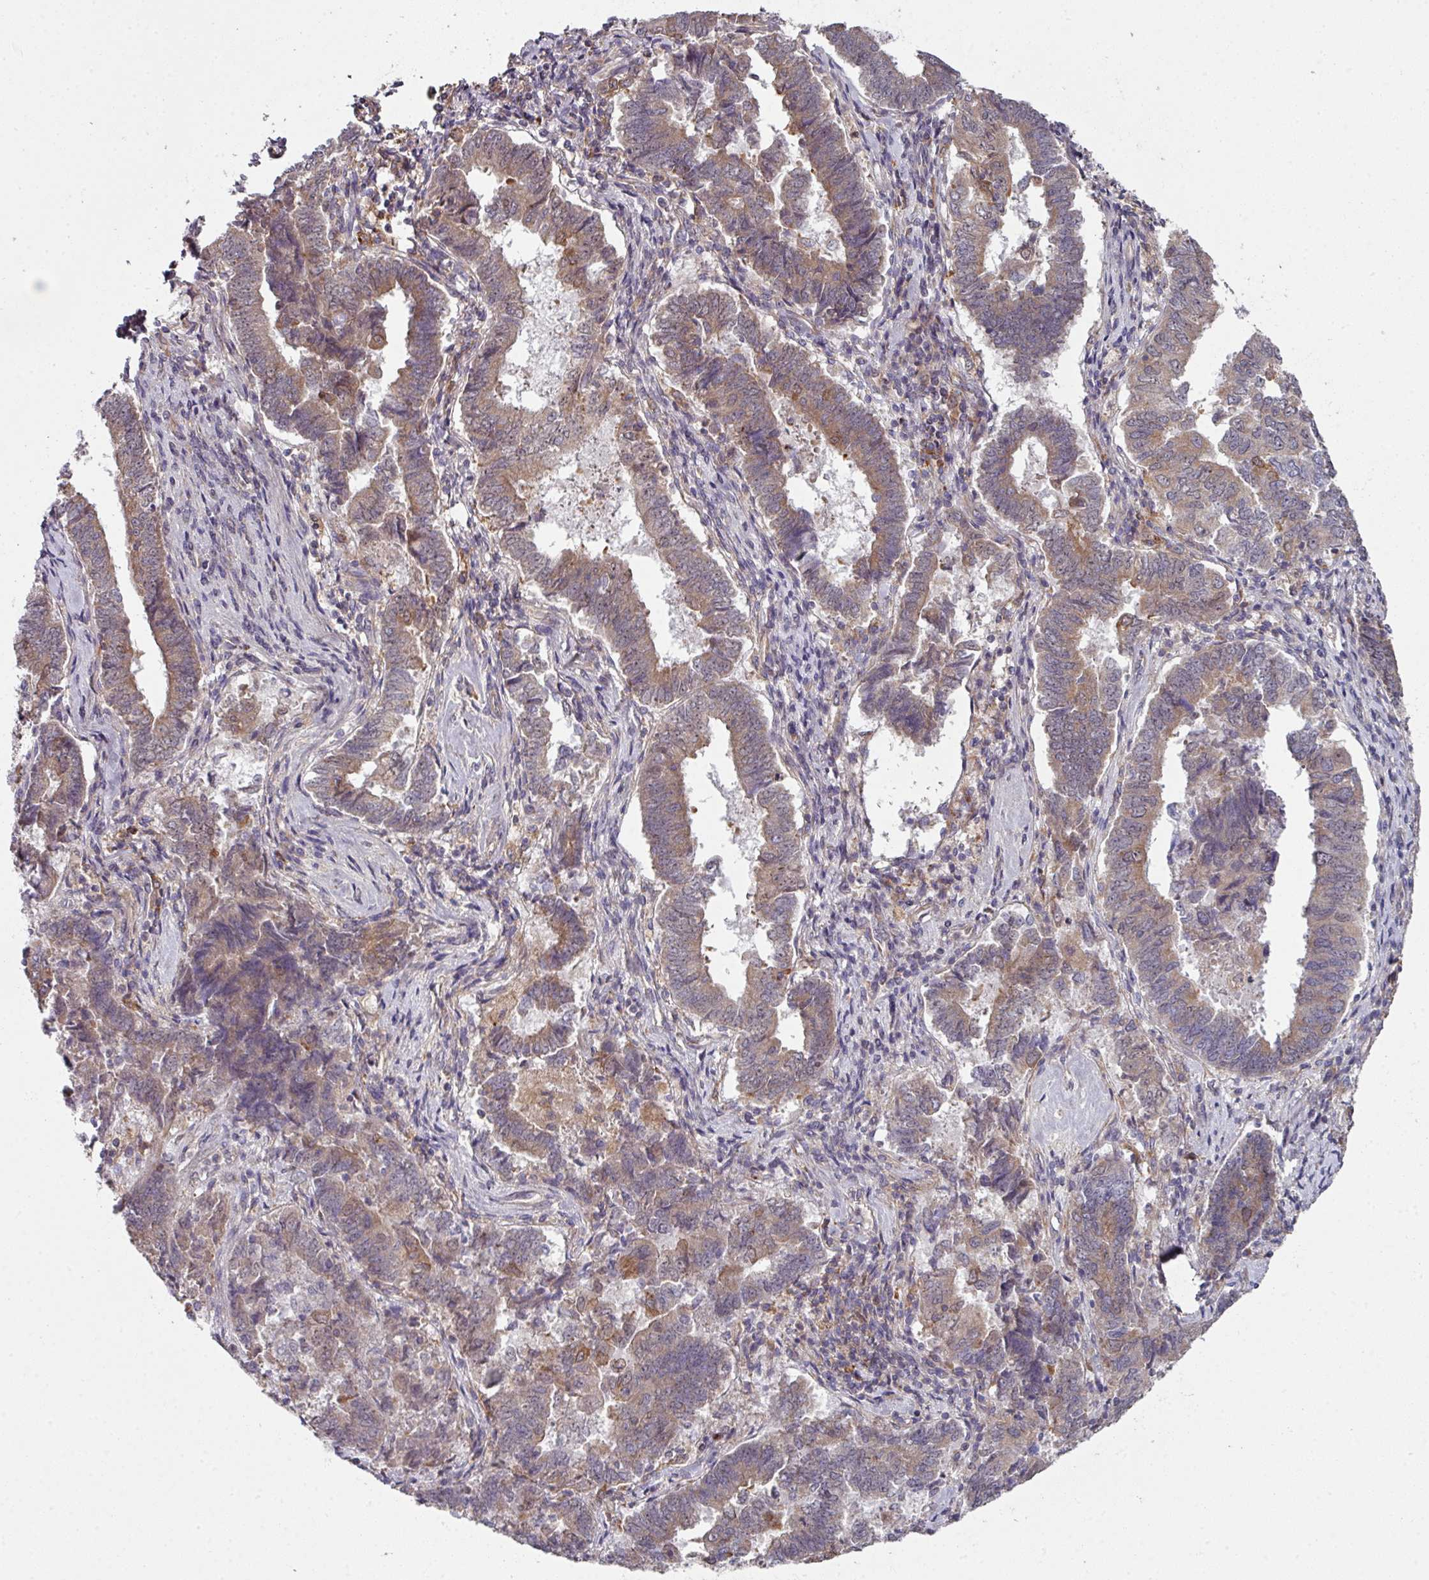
{"staining": {"intensity": "weak", "quantity": "<25%", "location": "cytoplasmic/membranous"}, "tissue": "endometrial cancer", "cell_type": "Tumor cells", "image_type": "cancer", "snomed": [{"axis": "morphology", "description": "Adenocarcinoma, NOS"}, {"axis": "topography", "description": "Endometrium"}], "caption": "Protein analysis of endometrial adenocarcinoma exhibits no significant staining in tumor cells.", "gene": "CAMLG", "patient": {"sex": "female", "age": 72}}